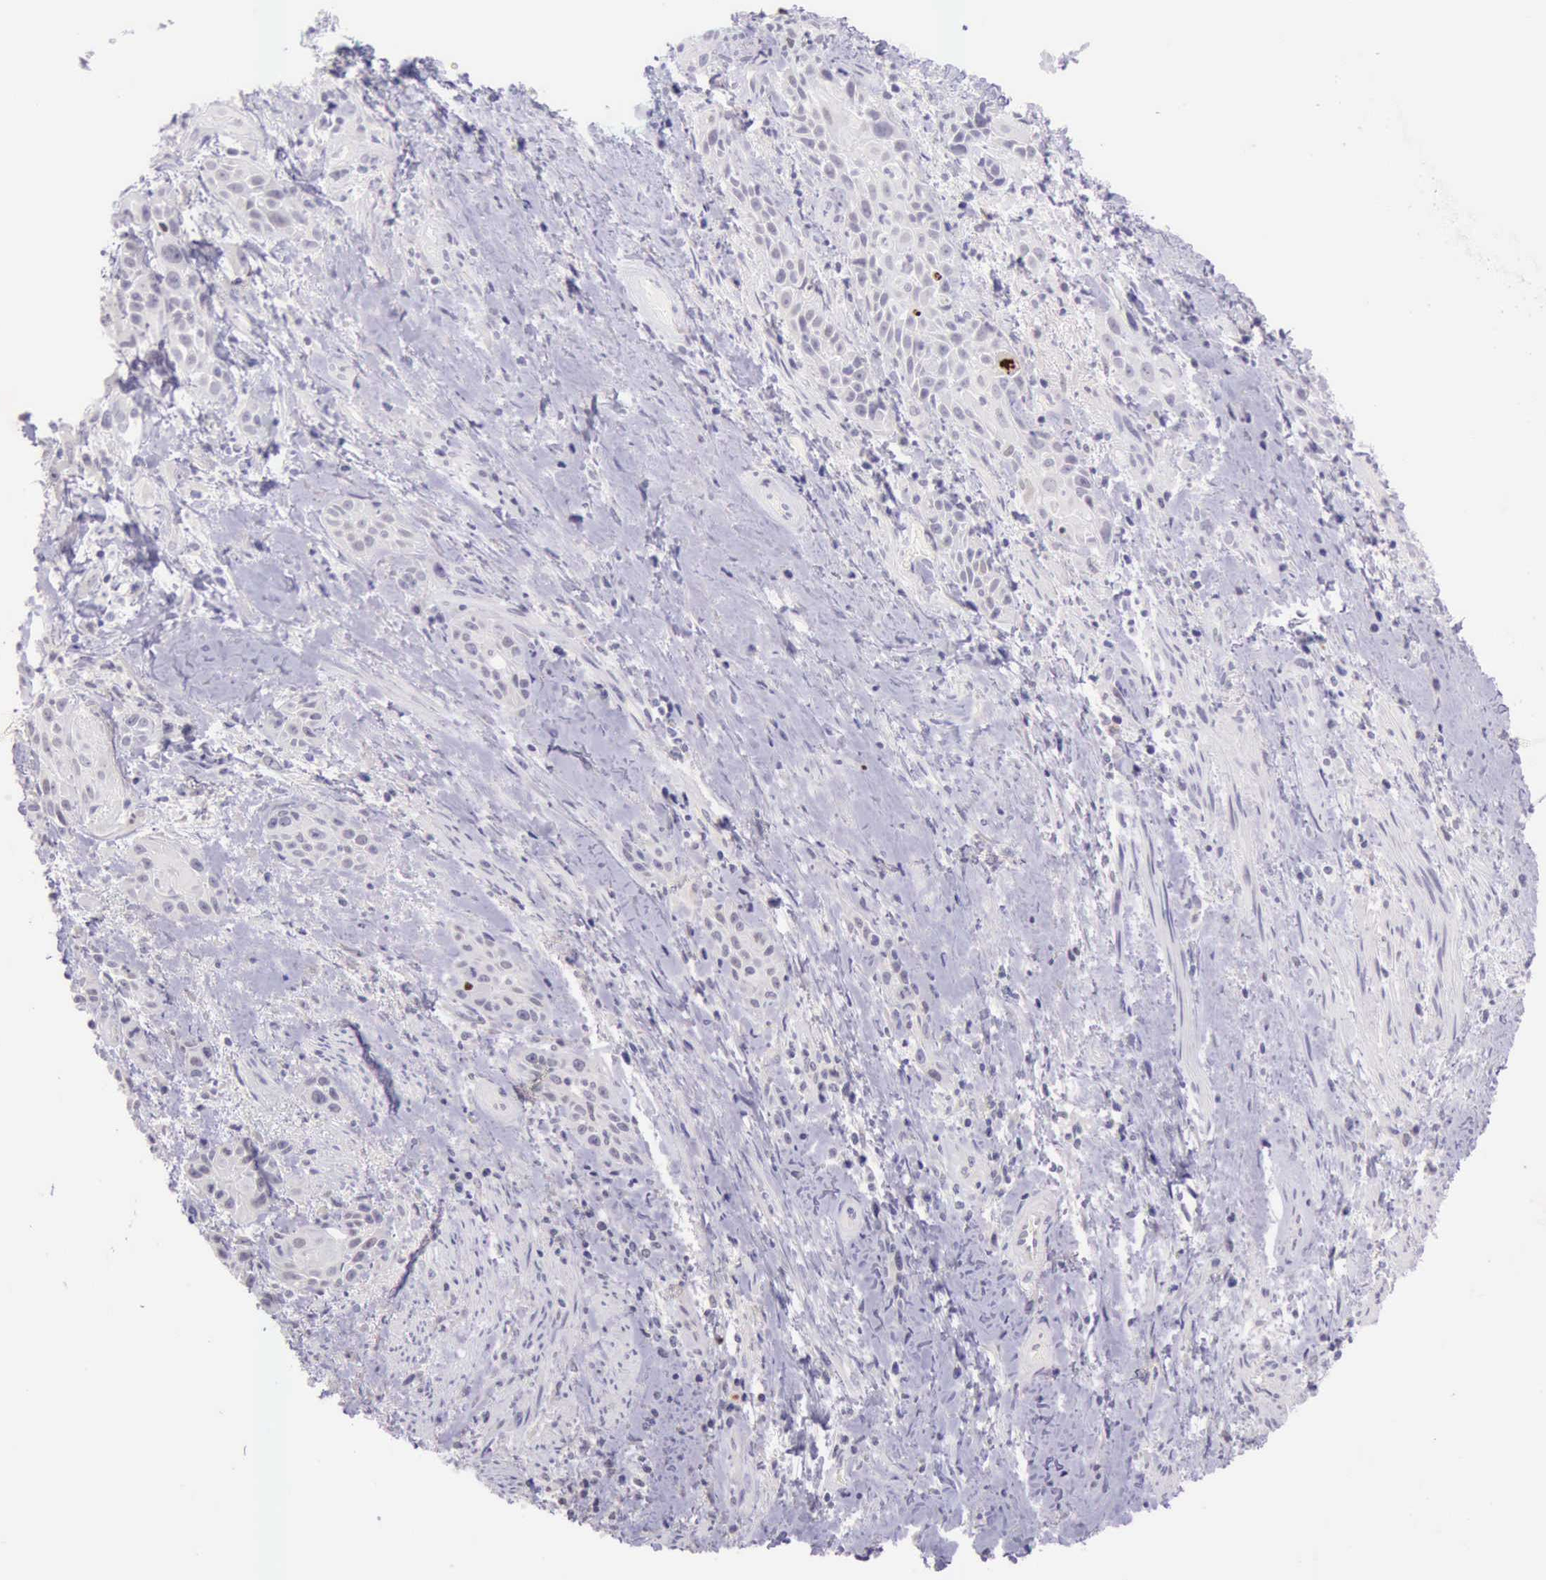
{"staining": {"intensity": "strong", "quantity": "<25%", "location": "nuclear"}, "tissue": "skin cancer", "cell_type": "Tumor cells", "image_type": "cancer", "snomed": [{"axis": "morphology", "description": "Squamous cell carcinoma, NOS"}, {"axis": "topography", "description": "Skin"}, {"axis": "topography", "description": "Anal"}], "caption": "Skin squamous cell carcinoma was stained to show a protein in brown. There is medium levels of strong nuclear staining in approximately <25% of tumor cells. Using DAB (3,3'-diaminobenzidine) (brown) and hematoxylin (blue) stains, captured at high magnification using brightfield microscopy.", "gene": "PARP1", "patient": {"sex": "male", "age": 64}}